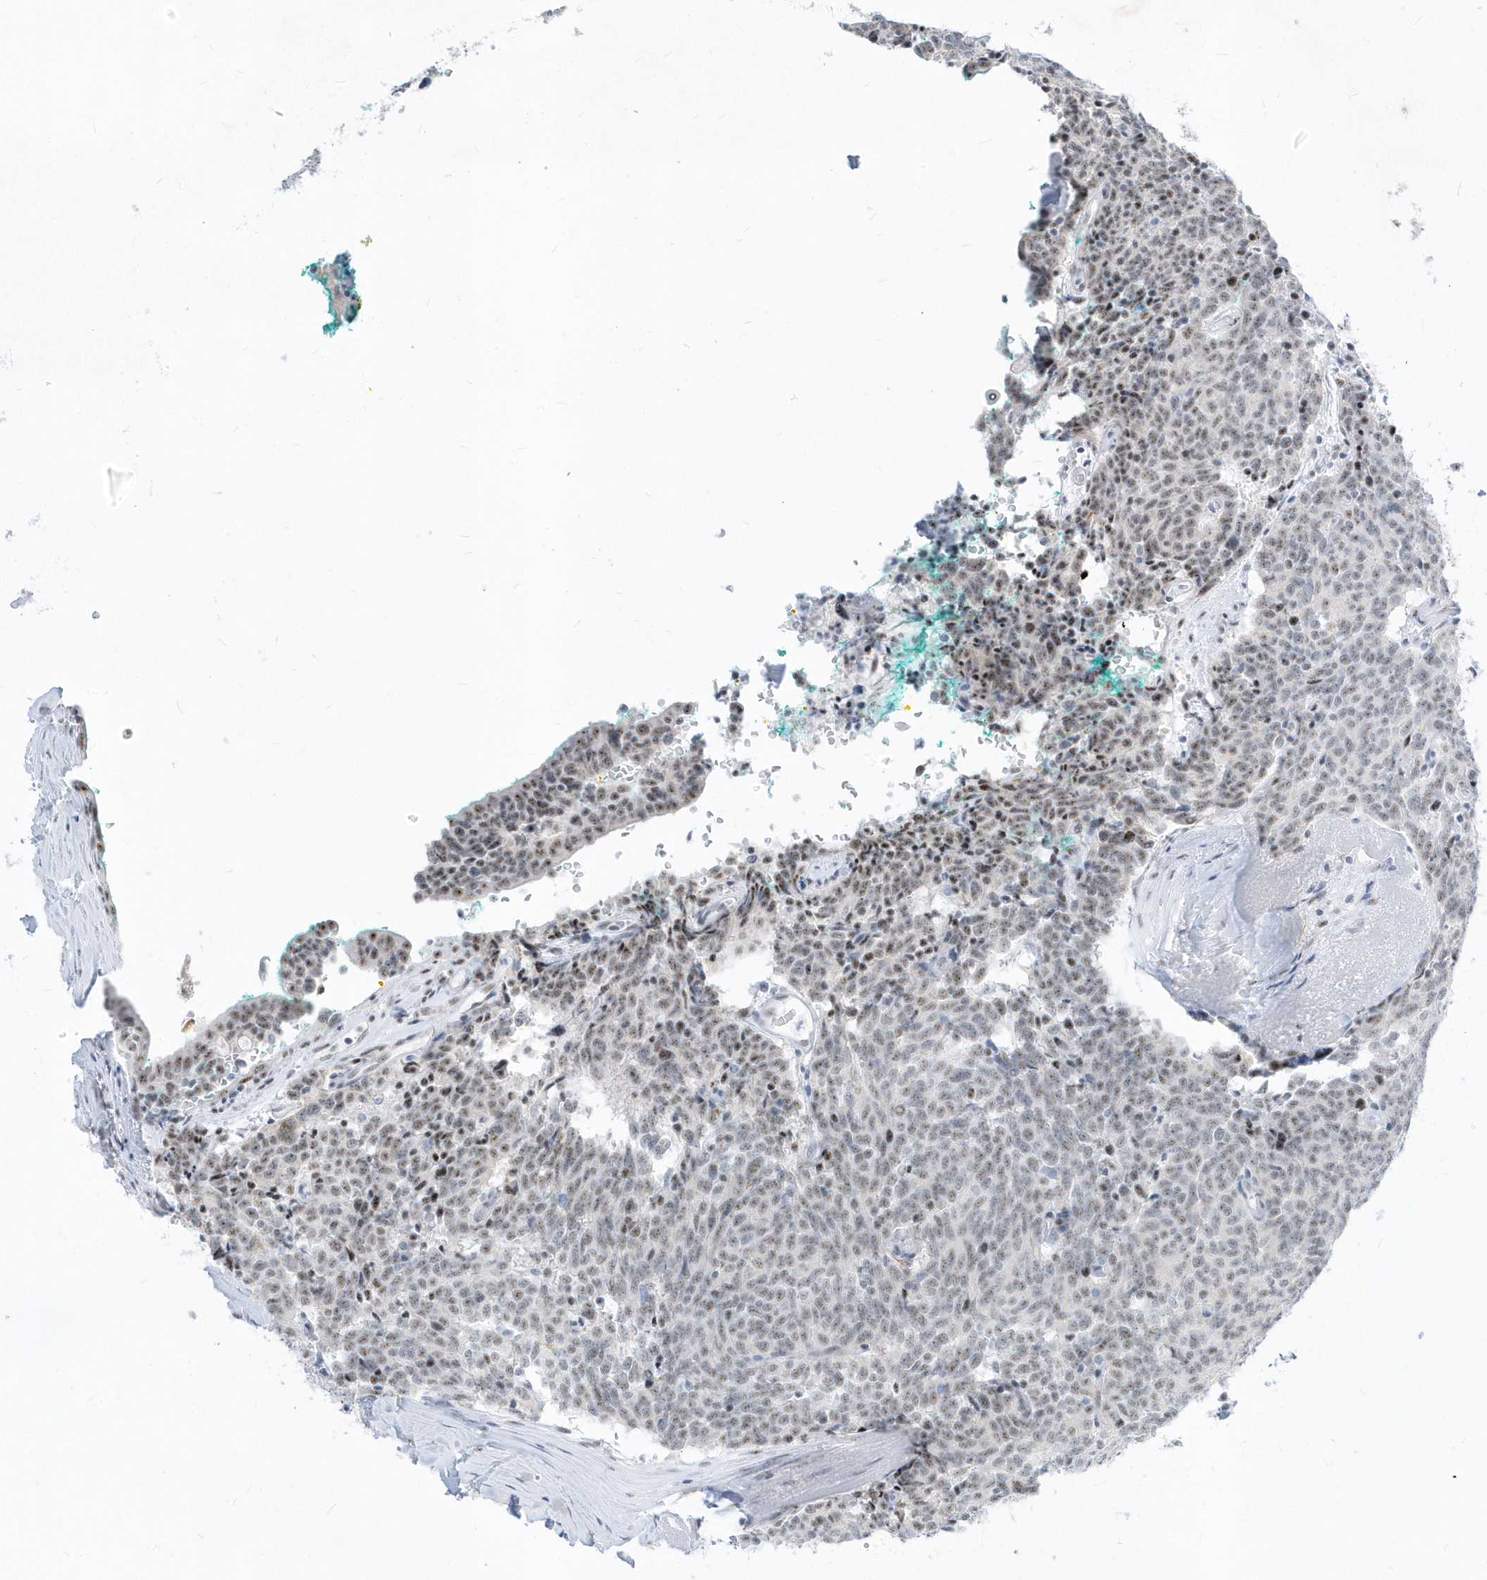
{"staining": {"intensity": "moderate", "quantity": "<25%", "location": "nuclear"}, "tissue": "carcinoid", "cell_type": "Tumor cells", "image_type": "cancer", "snomed": [{"axis": "morphology", "description": "Carcinoid, malignant, NOS"}, {"axis": "topography", "description": "Lung"}], "caption": "About <25% of tumor cells in human carcinoid (malignant) display moderate nuclear protein positivity as visualized by brown immunohistochemical staining.", "gene": "PLEKHN1", "patient": {"sex": "female", "age": 46}}